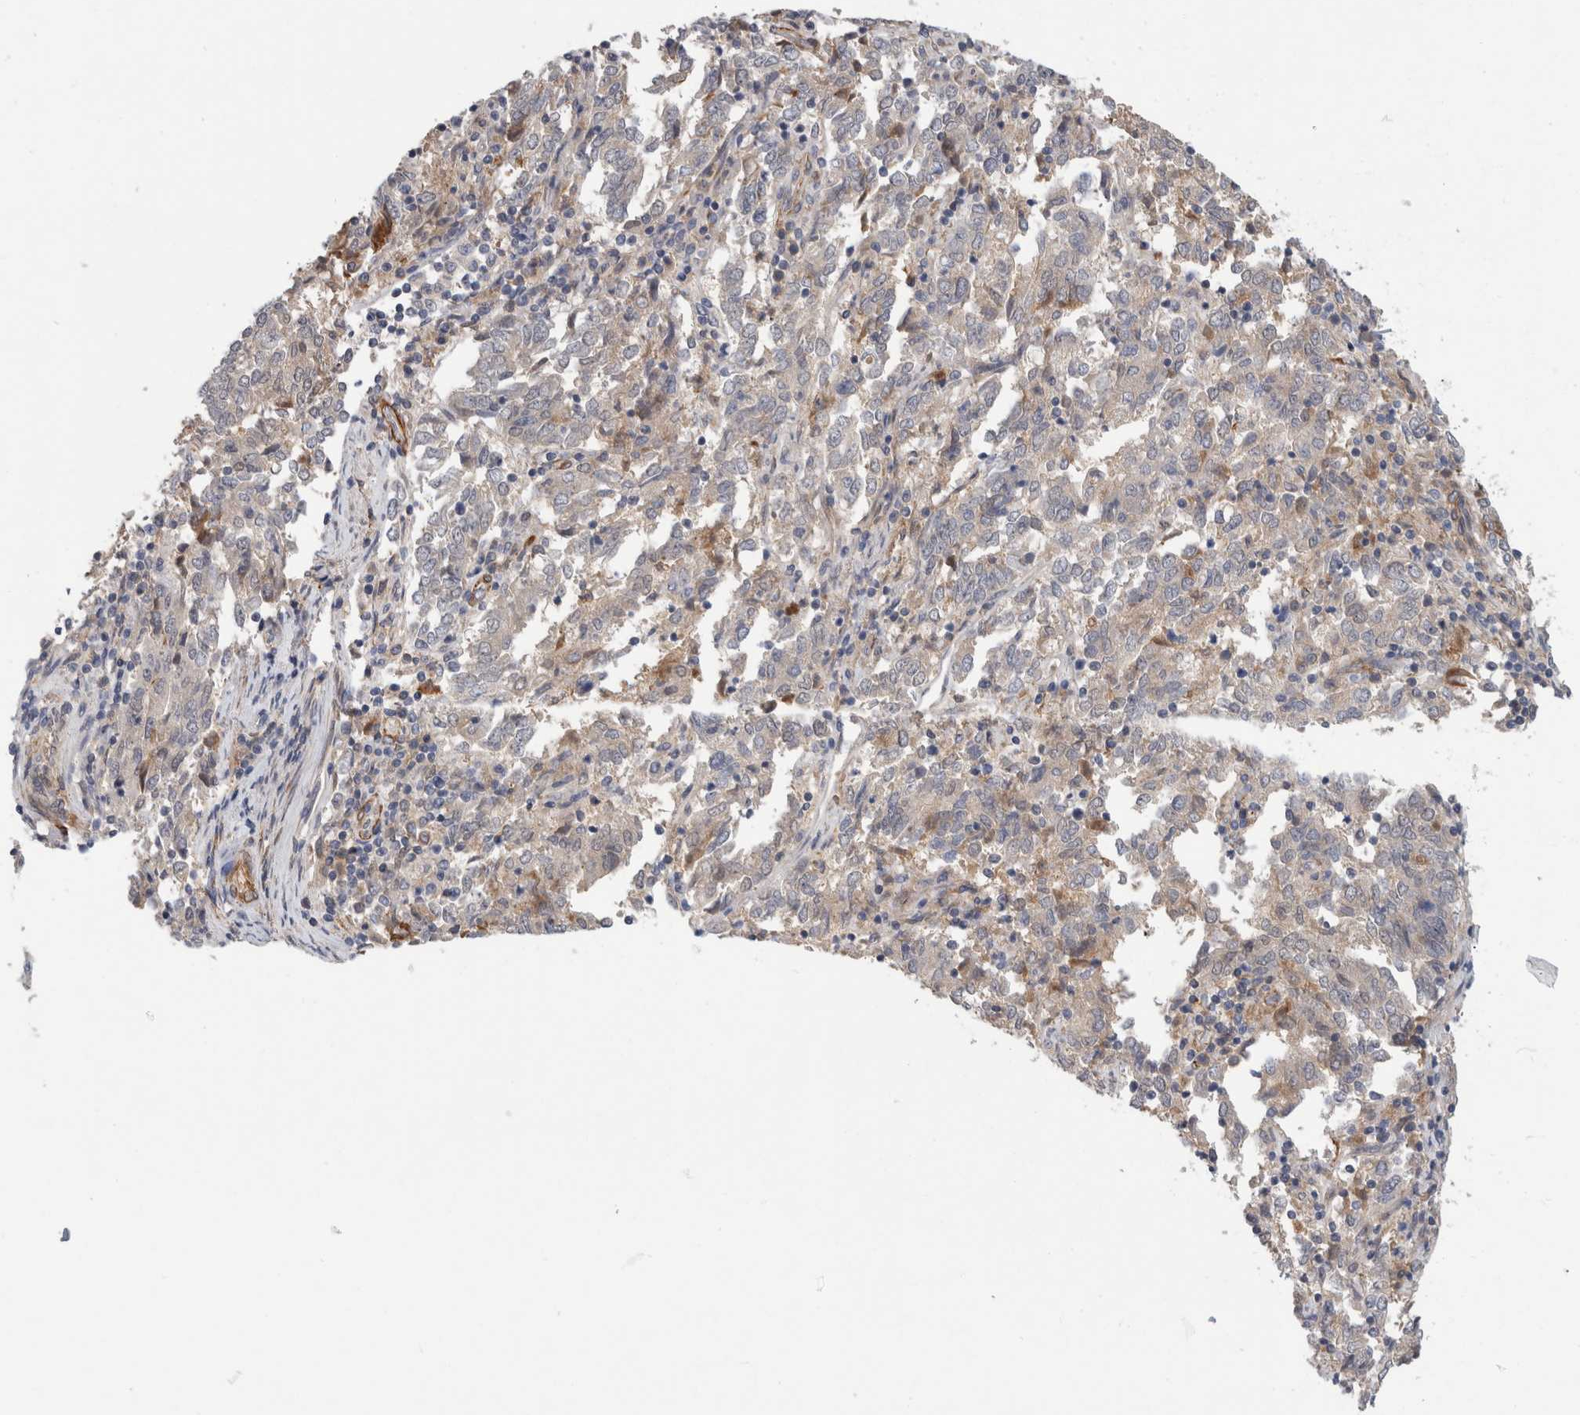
{"staining": {"intensity": "weak", "quantity": "<25%", "location": "cytoplasmic/membranous"}, "tissue": "endometrial cancer", "cell_type": "Tumor cells", "image_type": "cancer", "snomed": [{"axis": "morphology", "description": "Adenocarcinoma, NOS"}, {"axis": "topography", "description": "Endometrium"}], "caption": "Immunohistochemistry of endometrial cancer (adenocarcinoma) shows no positivity in tumor cells.", "gene": "PGM1", "patient": {"sex": "female", "age": 80}}